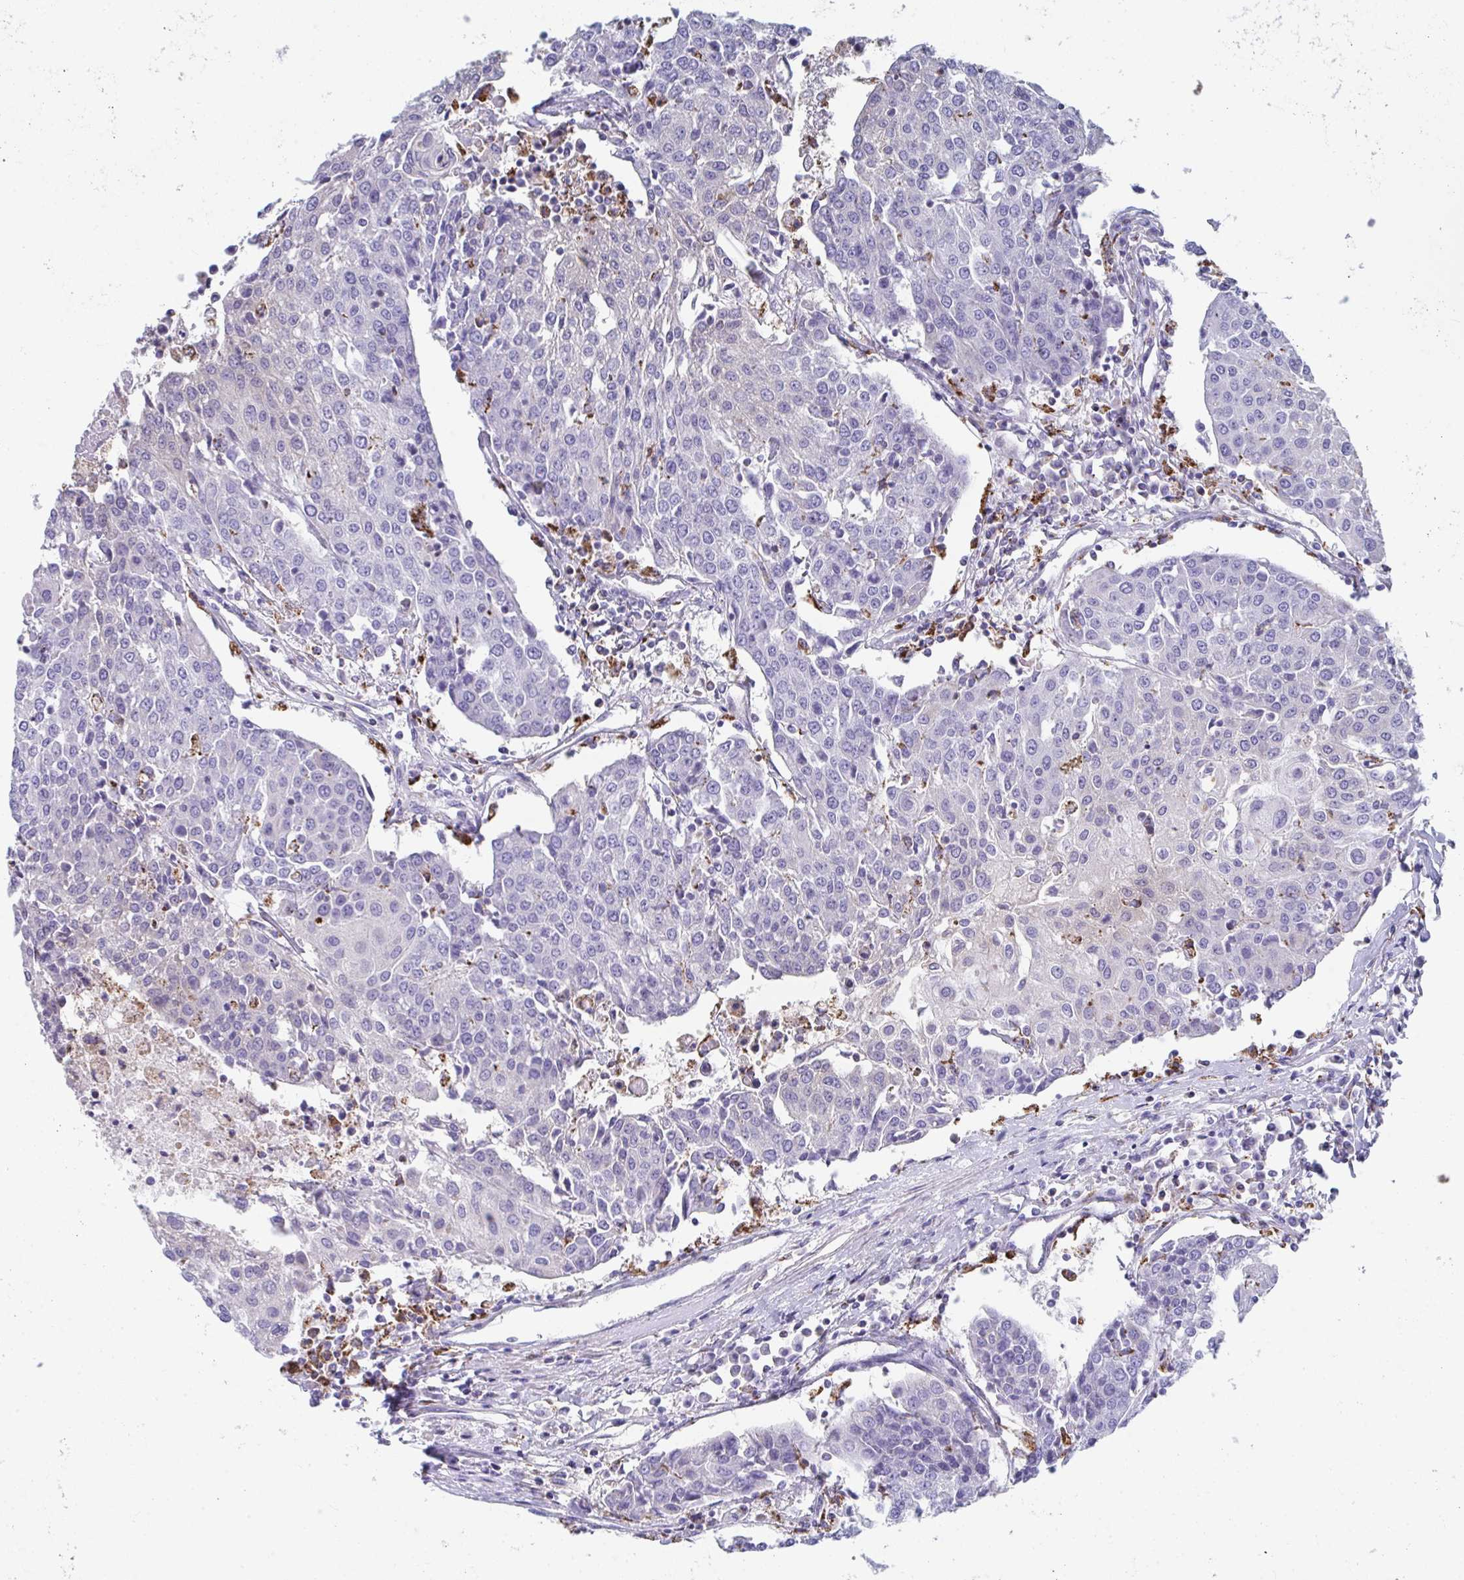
{"staining": {"intensity": "negative", "quantity": "none", "location": "none"}, "tissue": "urothelial cancer", "cell_type": "Tumor cells", "image_type": "cancer", "snomed": [{"axis": "morphology", "description": "Urothelial carcinoma, High grade"}, {"axis": "topography", "description": "Urinary bladder"}], "caption": "Immunohistochemistry (IHC) of urothelial cancer shows no staining in tumor cells.", "gene": "MGAM2", "patient": {"sex": "female", "age": 85}}